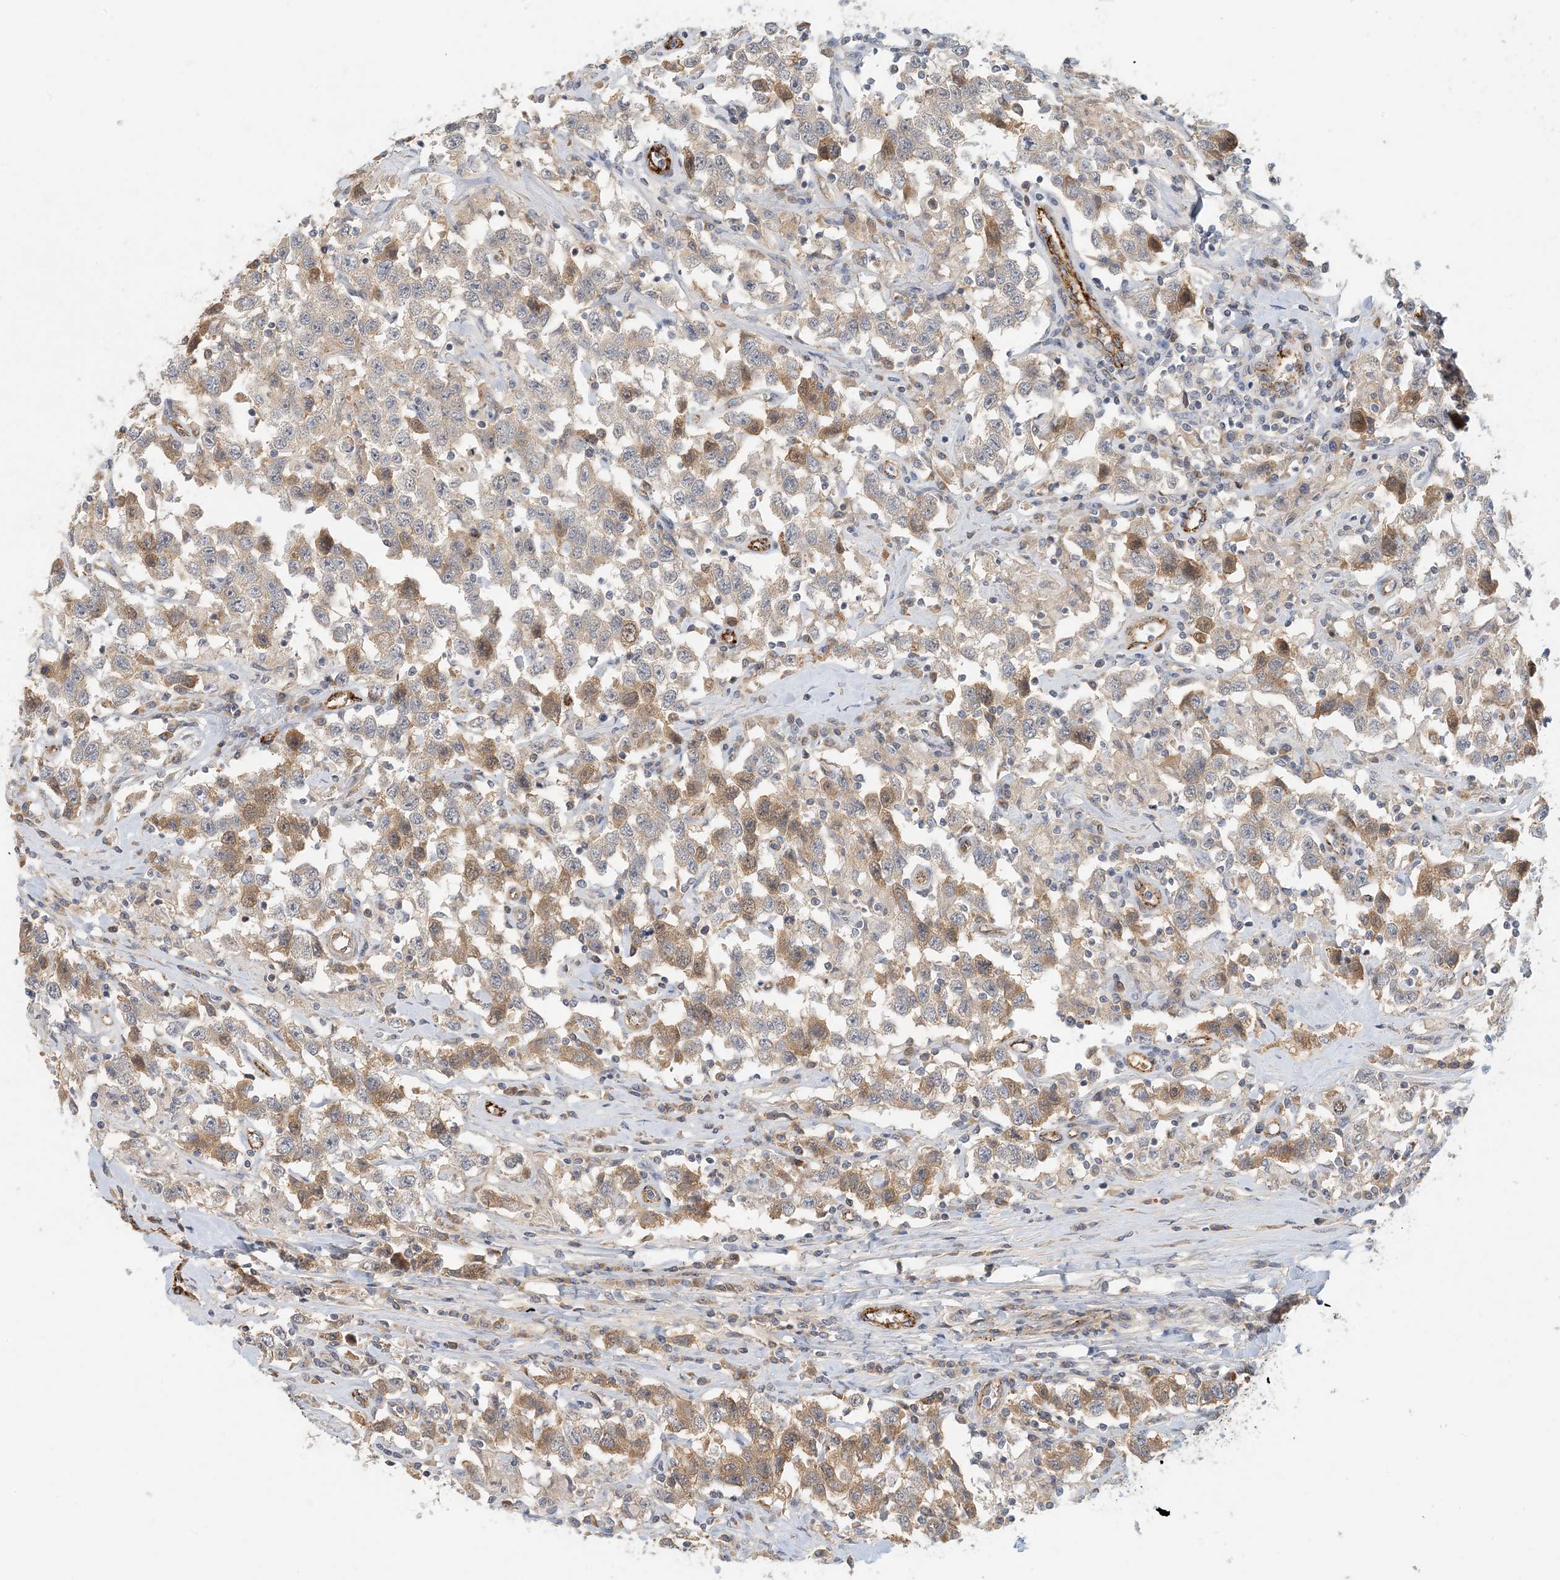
{"staining": {"intensity": "moderate", "quantity": "25%-75%", "location": "cytoplasmic/membranous"}, "tissue": "testis cancer", "cell_type": "Tumor cells", "image_type": "cancer", "snomed": [{"axis": "morphology", "description": "Seminoma, NOS"}, {"axis": "topography", "description": "Testis"}], "caption": "Testis seminoma tissue displays moderate cytoplasmic/membranous positivity in about 25%-75% of tumor cells, visualized by immunohistochemistry.", "gene": "ZBTB3", "patient": {"sex": "male", "age": 41}}